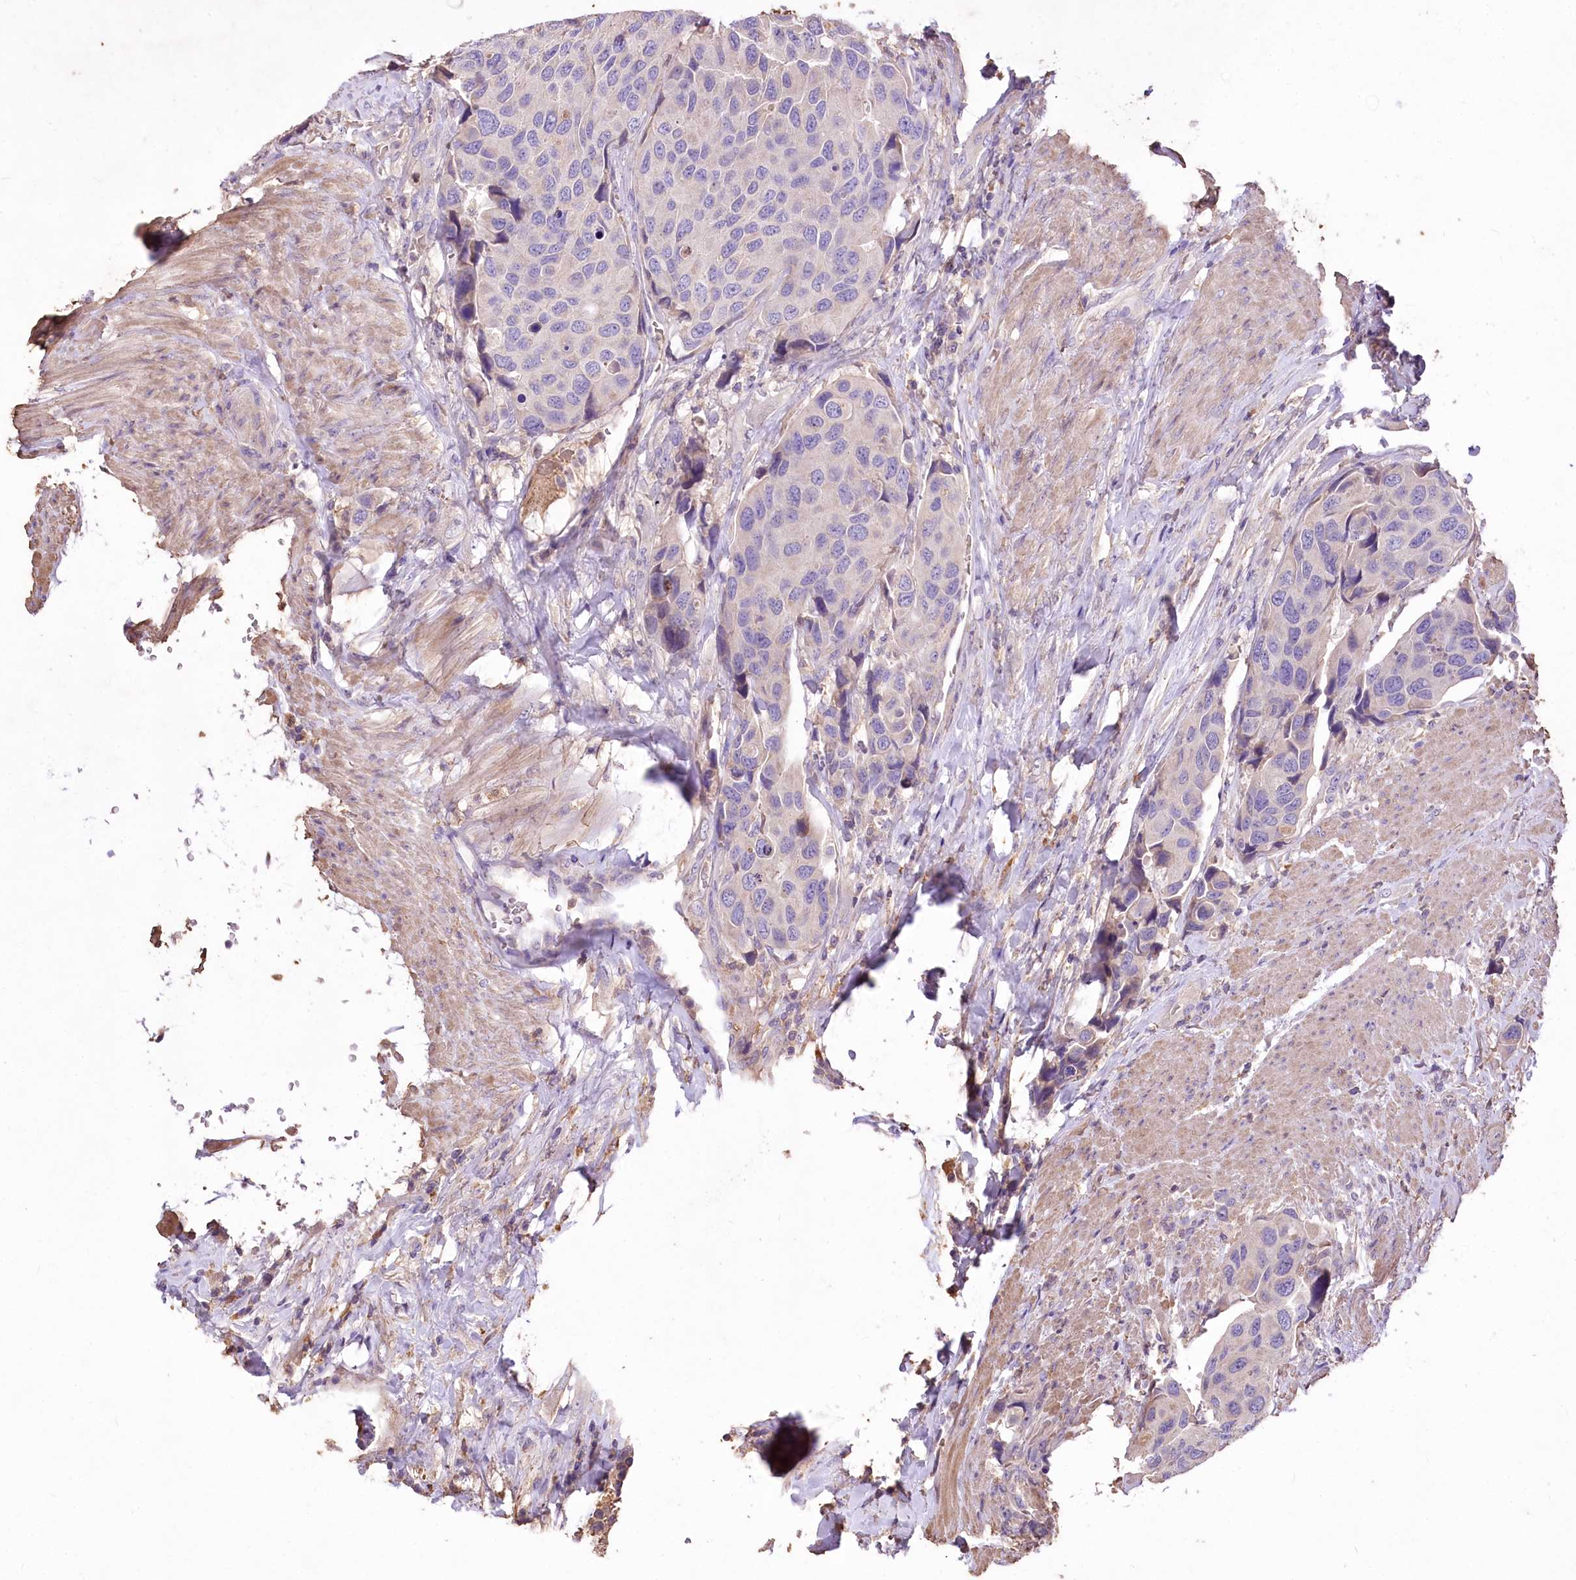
{"staining": {"intensity": "negative", "quantity": "none", "location": "none"}, "tissue": "urothelial cancer", "cell_type": "Tumor cells", "image_type": "cancer", "snomed": [{"axis": "morphology", "description": "Urothelial carcinoma, High grade"}, {"axis": "topography", "description": "Urinary bladder"}], "caption": "A photomicrograph of urothelial cancer stained for a protein exhibits no brown staining in tumor cells.", "gene": "PCYOX1L", "patient": {"sex": "male", "age": 74}}